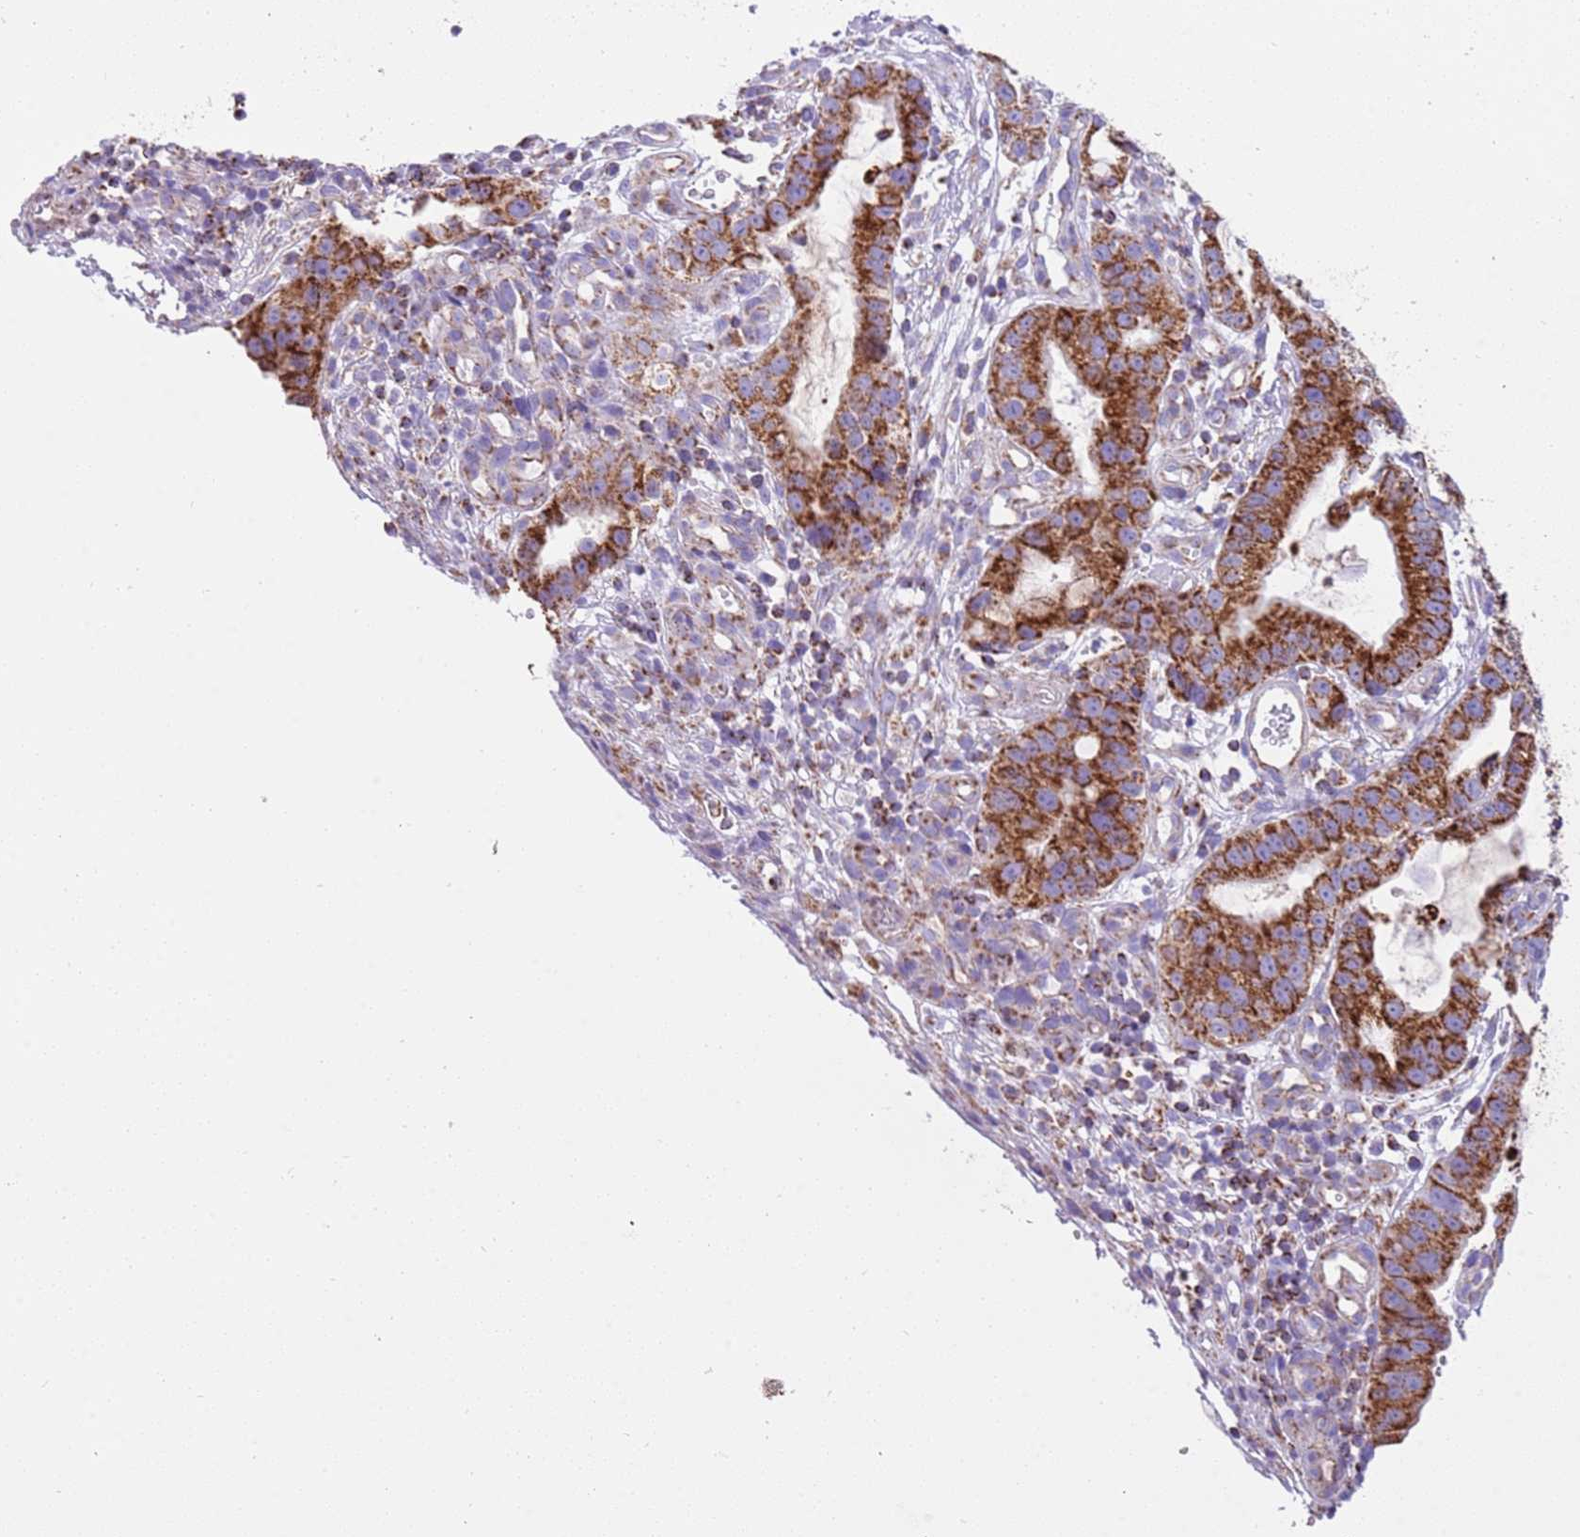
{"staining": {"intensity": "strong", "quantity": ">75%", "location": "cytoplasmic/membranous"}, "tissue": "stomach cancer", "cell_type": "Tumor cells", "image_type": "cancer", "snomed": [{"axis": "morphology", "description": "Adenocarcinoma, NOS"}, {"axis": "topography", "description": "Stomach"}], "caption": "DAB immunohistochemical staining of human adenocarcinoma (stomach) reveals strong cytoplasmic/membranous protein staining in approximately >75% of tumor cells. The staining was performed using DAB (3,3'-diaminobenzidine) to visualize the protein expression in brown, while the nuclei were stained in blue with hematoxylin (Magnification: 20x).", "gene": "SUCLG2", "patient": {"sex": "male", "age": 55}}